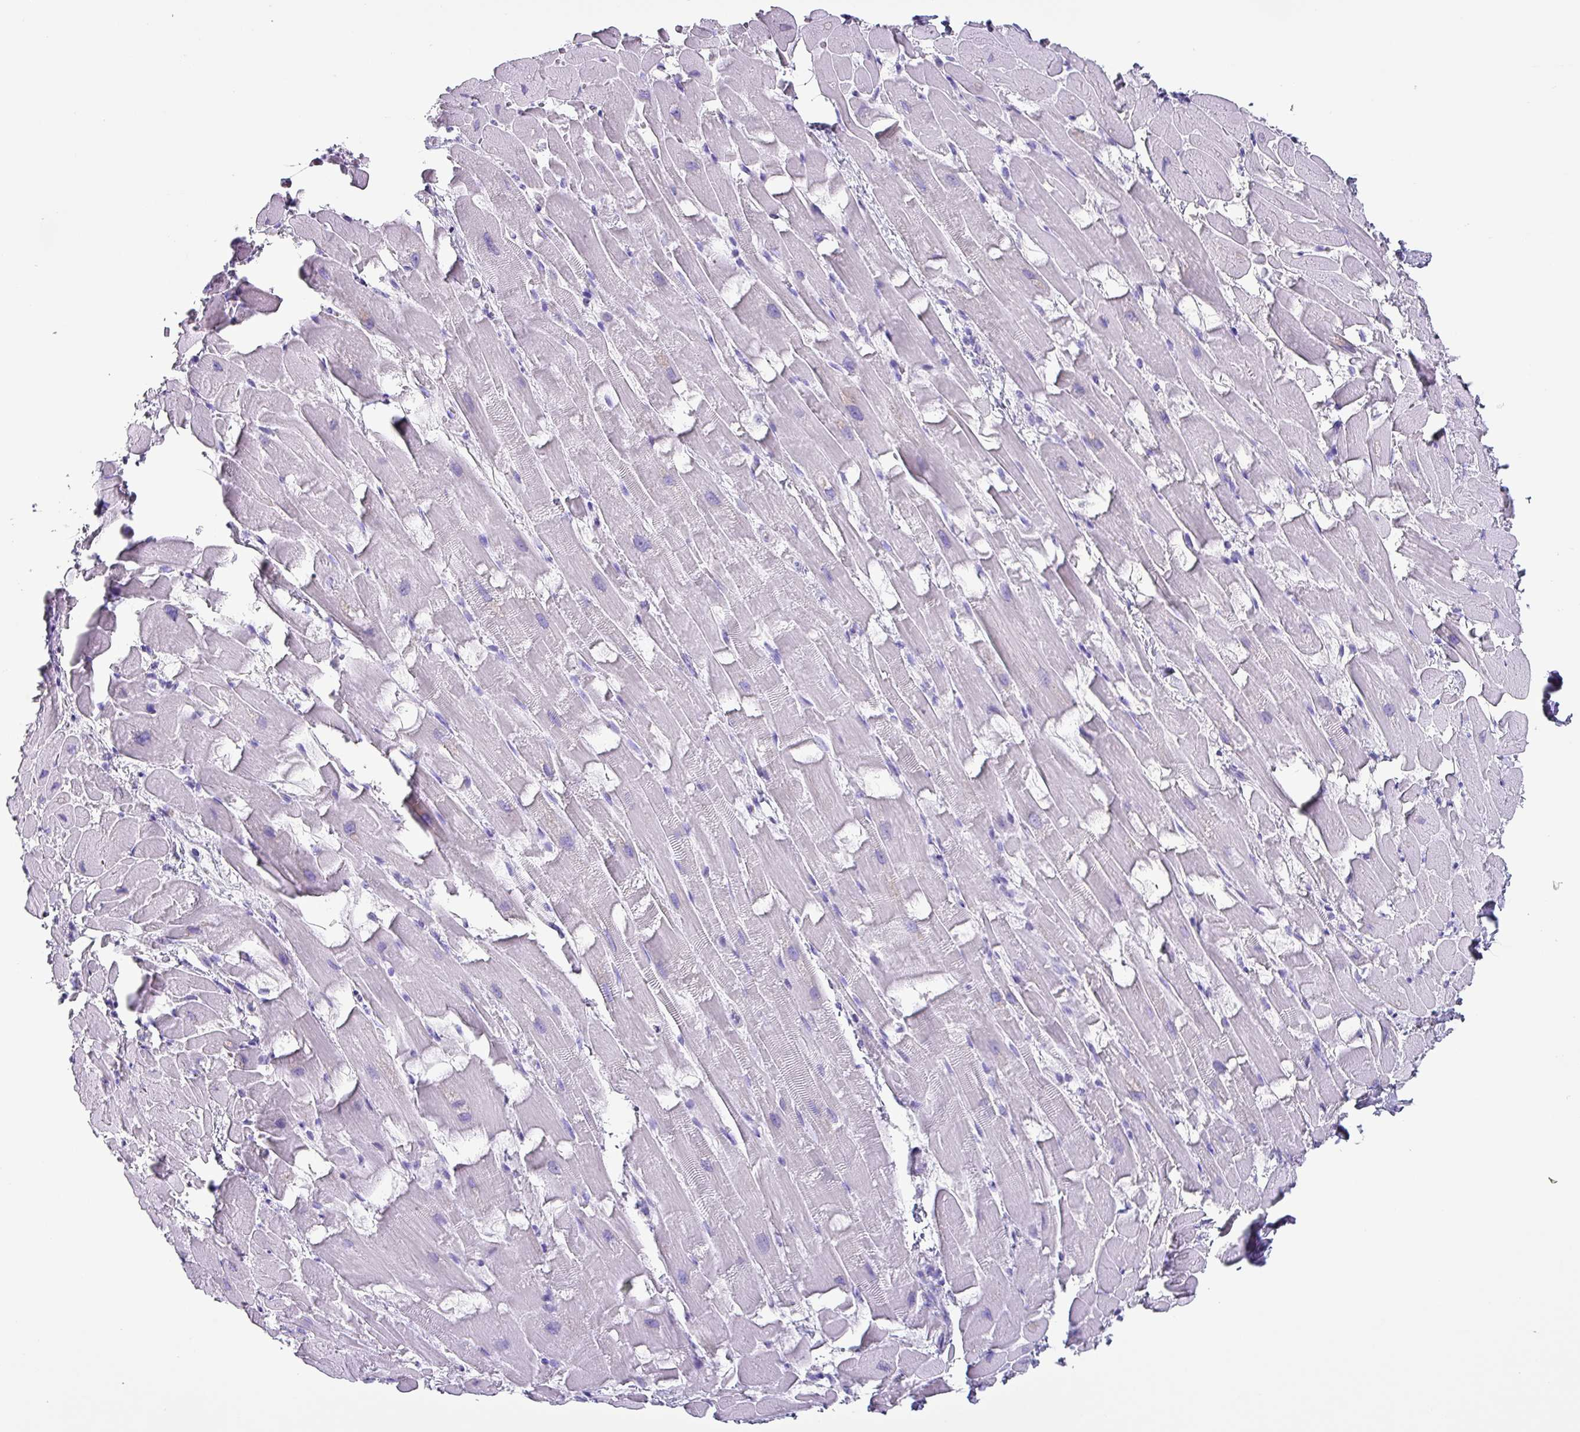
{"staining": {"intensity": "negative", "quantity": "none", "location": "none"}, "tissue": "heart muscle", "cell_type": "Cardiomyocytes", "image_type": "normal", "snomed": [{"axis": "morphology", "description": "Normal tissue, NOS"}, {"axis": "topography", "description": "Heart"}], "caption": "Immunohistochemistry (IHC) photomicrograph of normal heart muscle: human heart muscle stained with DAB displays no significant protein positivity in cardiomyocytes.", "gene": "KRT6A", "patient": {"sex": "male", "age": 37}}